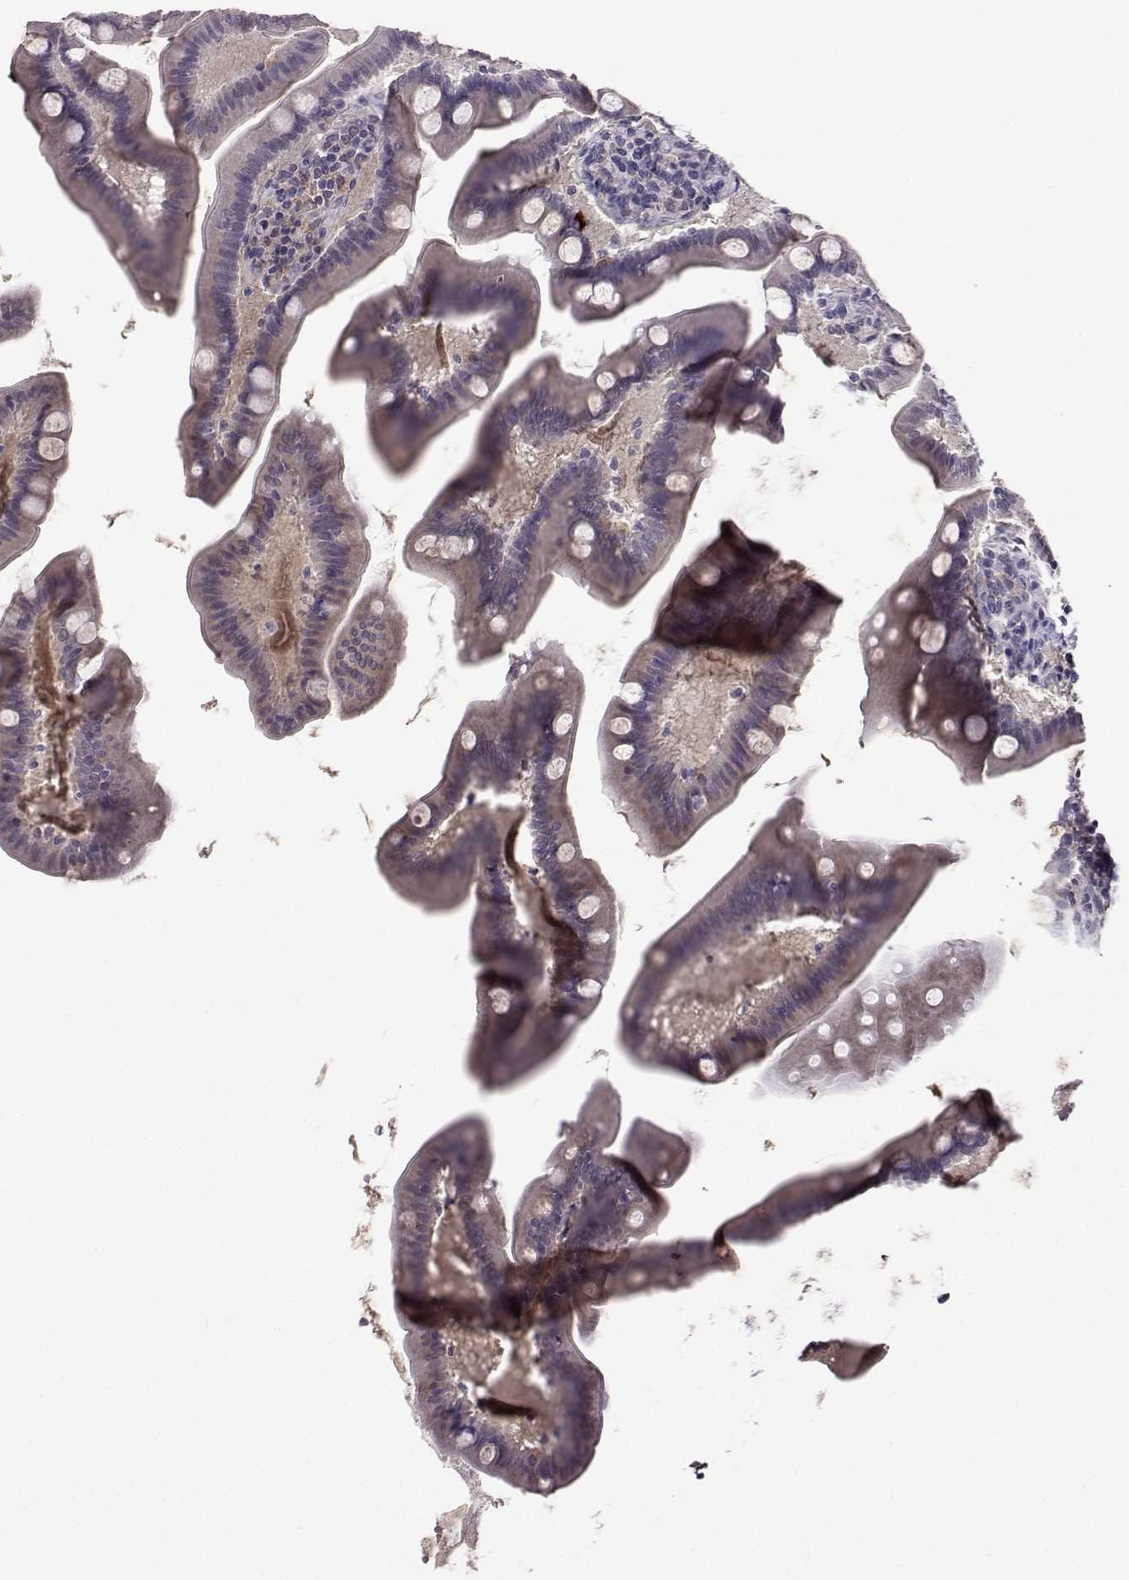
{"staining": {"intensity": "weak", "quantity": "25%-75%", "location": "cytoplasmic/membranous"}, "tissue": "small intestine", "cell_type": "Glandular cells", "image_type": "normal", "snomed": [{"axis": "morphology", "description": "Normal tissue, NOS"}, {"axis": "topography", "description": "Small intestine"}], "caption": "This histopathology image displays normal small intestine stained with immunohistochemistry to label a protein in brown. The cytoplasmic/membranous of glandular cells show weak positivity for the protein. Nuclei are counter-stained blue.", "gene": "DDX20", "patient": {"sex": "male", "age": 66}}